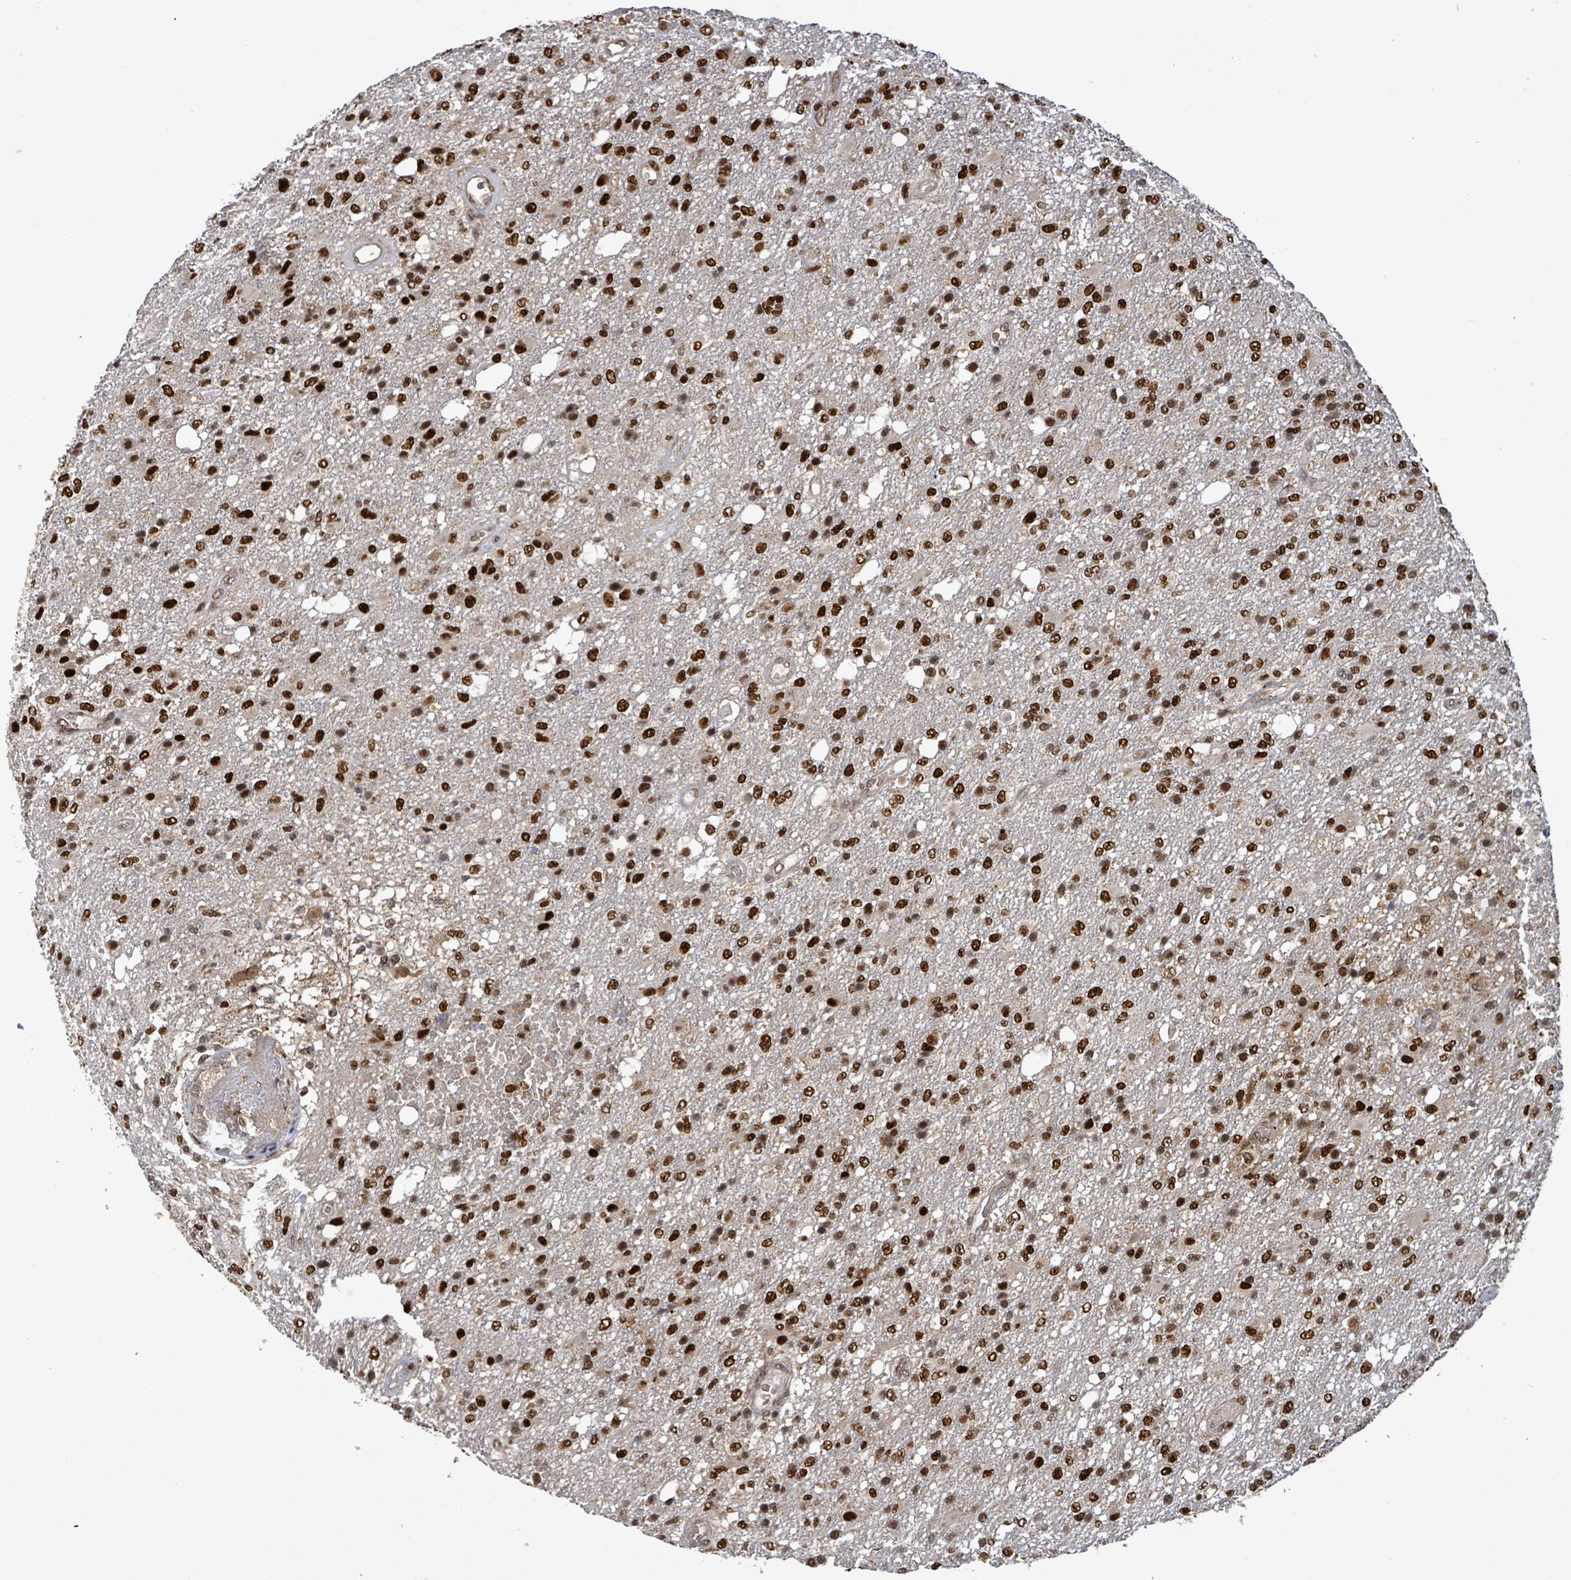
{"staining": {"intensity": "strong", "quantity": ">75%", "location": "nuclear"}, "tissue": "glioma", "cell_type": "Tumor cells", "image_type": "cancer", "snomed": [{"axis": "morphology", "description": "Glioma, malignant, High grade"}, {"axis": "topography", "description": "Brain"}], "caption": "High-magnification brightfield microscopy of malignant glioma (high-grade) stained with DAB (3,3'-diaminobenzidine) (brown) and counterstained with hematoxylin (blue). tumor cells exhibit strong nuclear positivity is seen in about>75% of cells.", "gene": "PATZ1", "patient": {"sex": "female", "age": 74}}